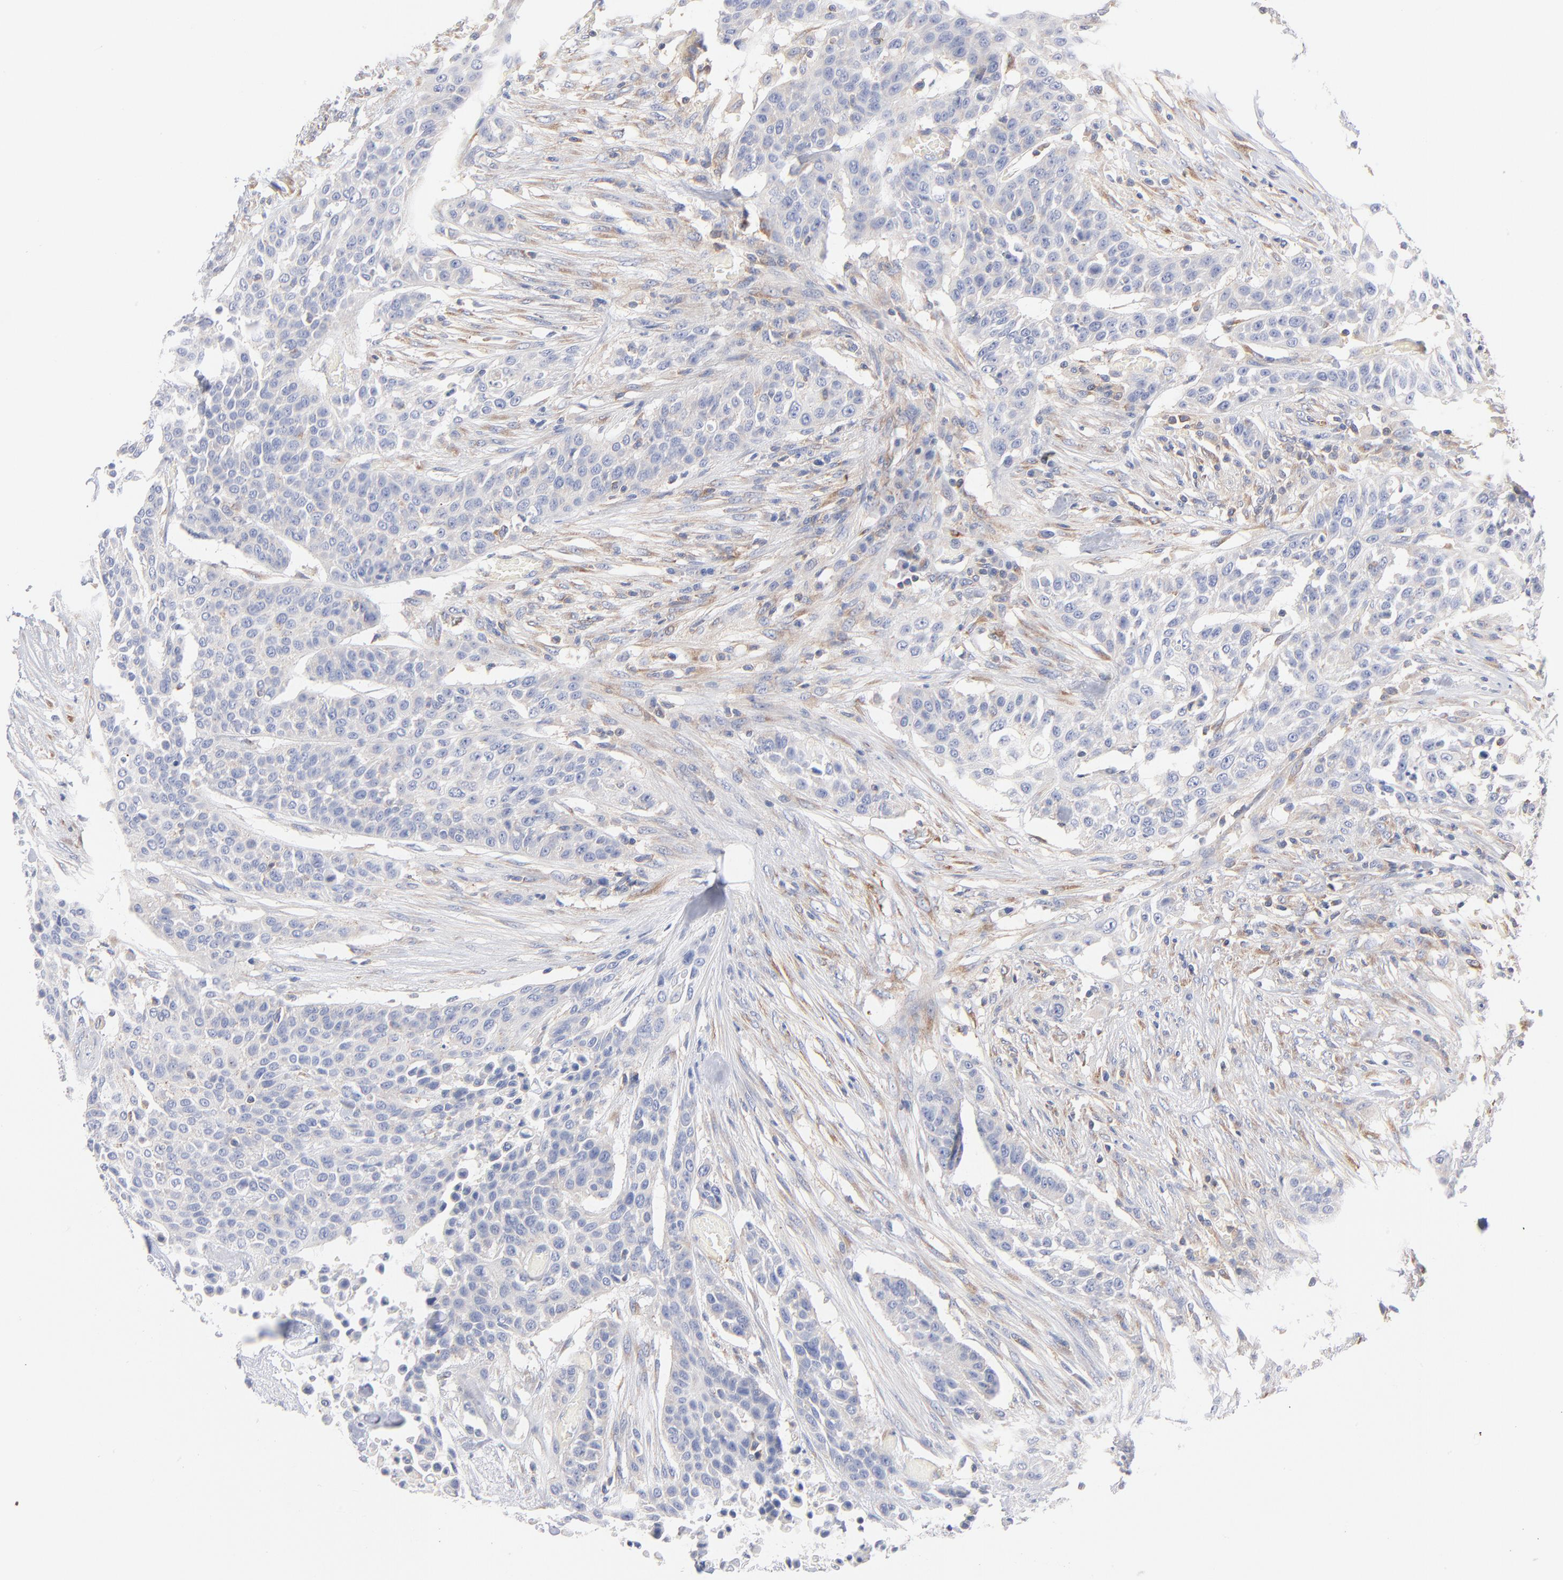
{"staining": {"intensity": "negative", "quantity": "none", "location": "none"}, "tissue": "urothelial cancer", "cell_type": "Tumor cells", "image_type": "cancer", "snomed": [{"axis": "morphology", "description": "Urothelial carcinoma, High grade"}, {"axis": "topography", "description": "Urinary bladder"}], "caption": "An image of urothelial carcinoma (high-grade) stained for a protein exhibits no brown staining in tumor cells.", "gene": "SEPTIN6", "patient": {"sex": "male", "age": 74}}